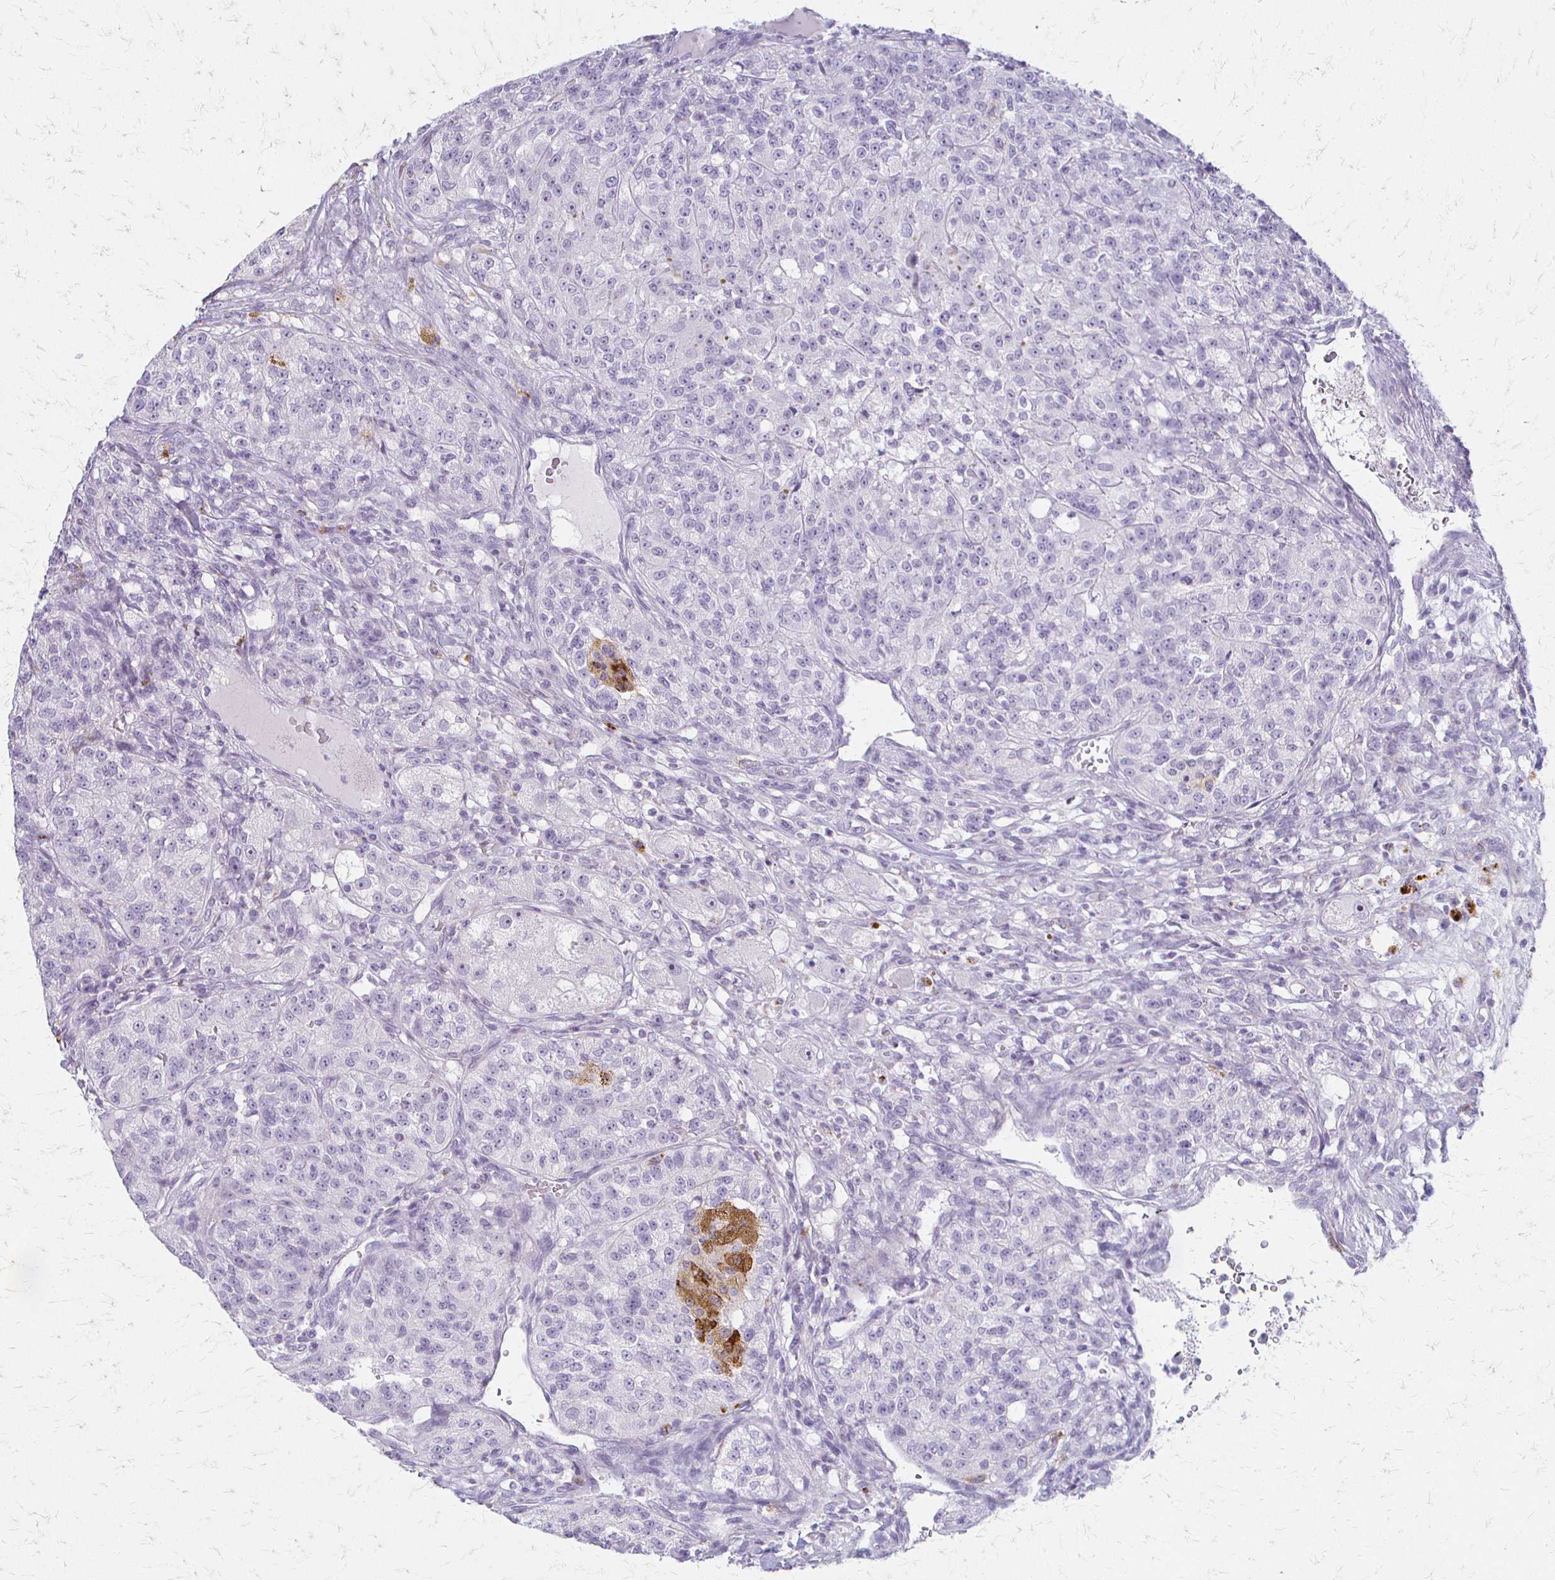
{"staining": {"intensity": "negative", "quantity": "none", "location": "none"}, "tissue": "renal cancer", "cell_type": "Tumor cells", "image_type": "cancer", "snomed": [{"axis": "morphology", "description": "Adenocarcinoma, NOS"}, {"axis": "topography", "description": "Kidney"}], "caption": "This is an immunohistochemistry (IHC) histopathology image of human renal adenocarcinoma. There is no positivity in tumor cells.", "gene": "ACP5", "patient": {"sex": "female", "age": 63}}